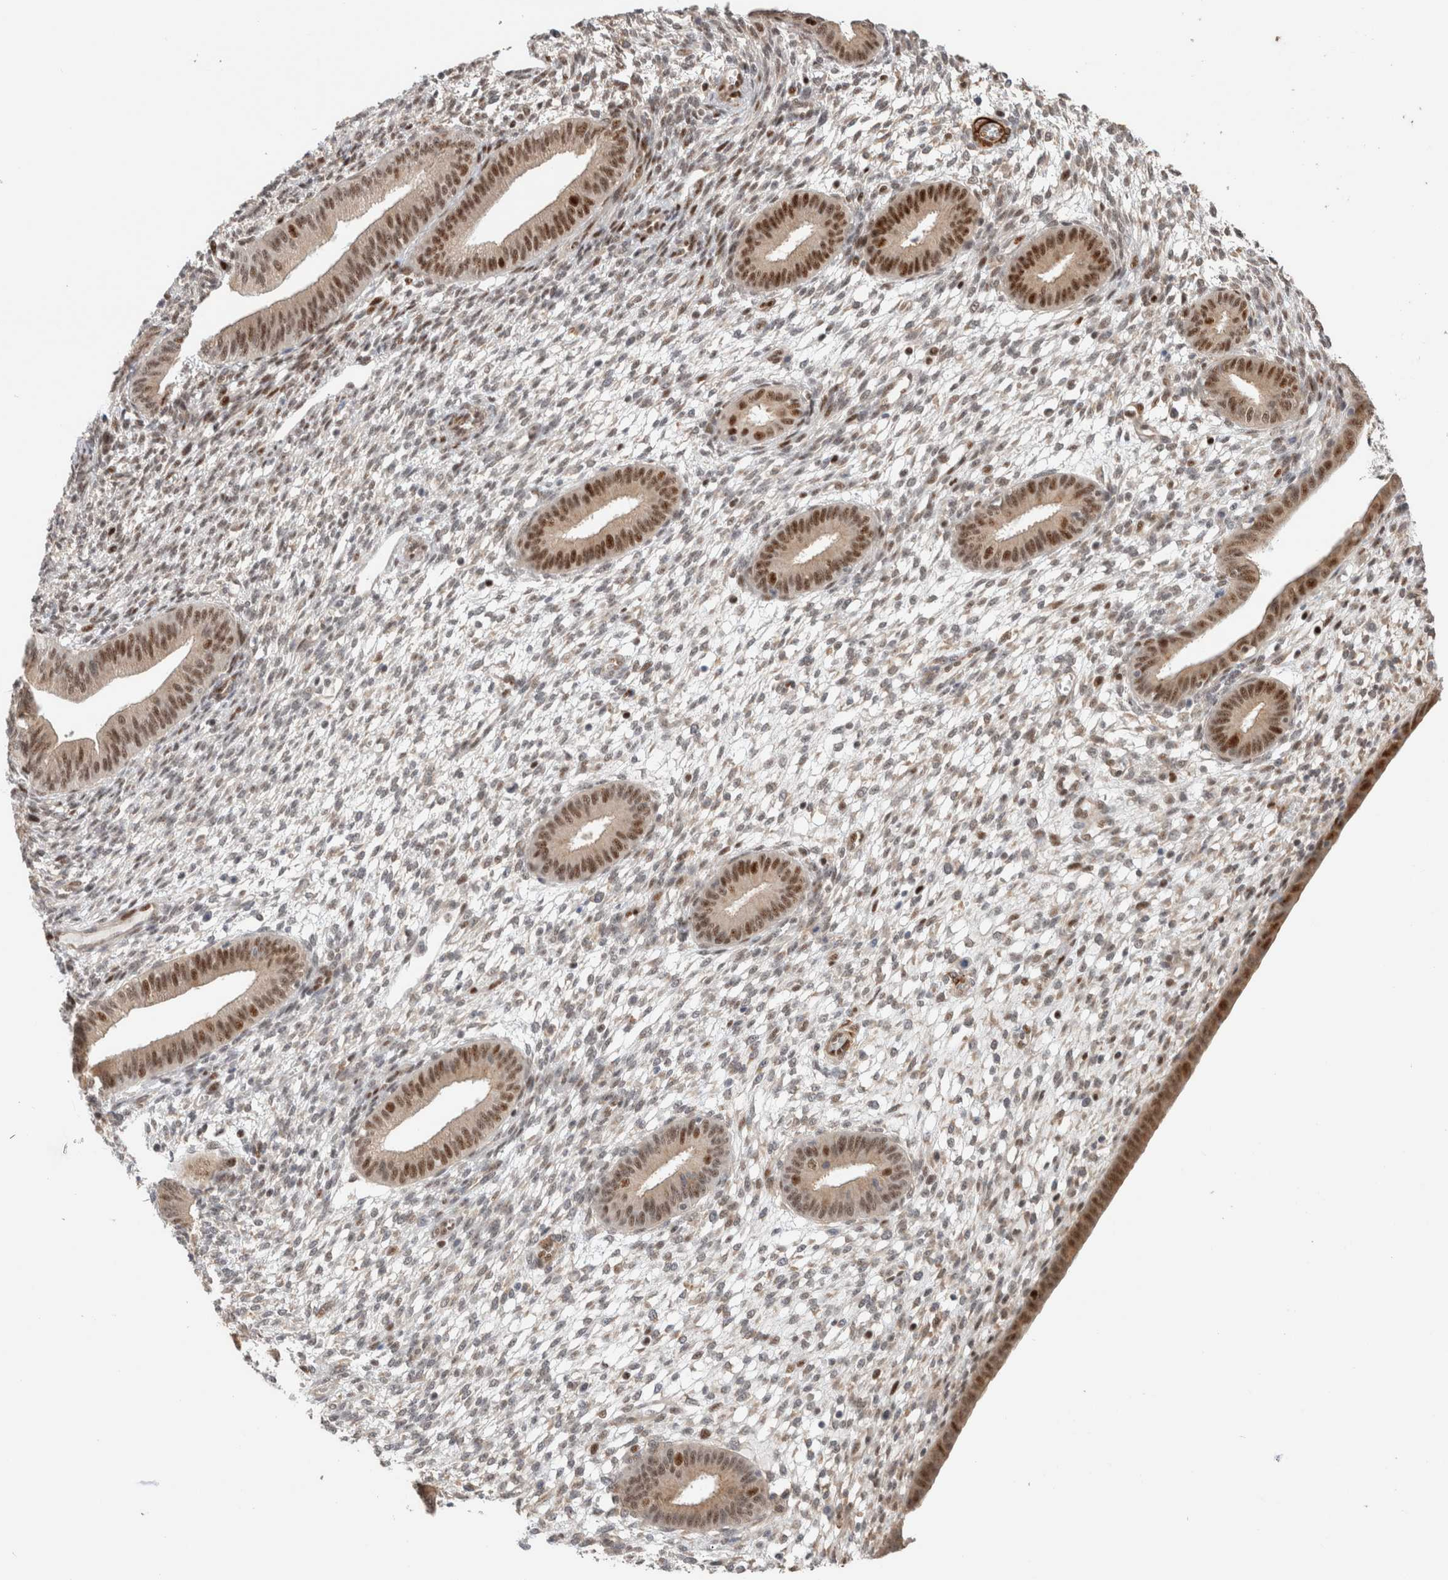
{"staining": {"intensity": "moderate", "quantity": "<25%", "location": "nuclear"}, "tissue": "endometrium", "cell_type": "Cells in endometrial stroma", "image_type": "normal", "snomed": [{"axis": "morphology", "description": "Normal tissue, NOS"}, {"axis": "topography", "description": "Endometrium"}], "caption": "Endometrium stained with immunohistochemistry displays moderate nuclear staining in approximately <25% of cells in endometrial stroma.", "gene": "ID3", "patient": {"sex": "female", "age": 46}}